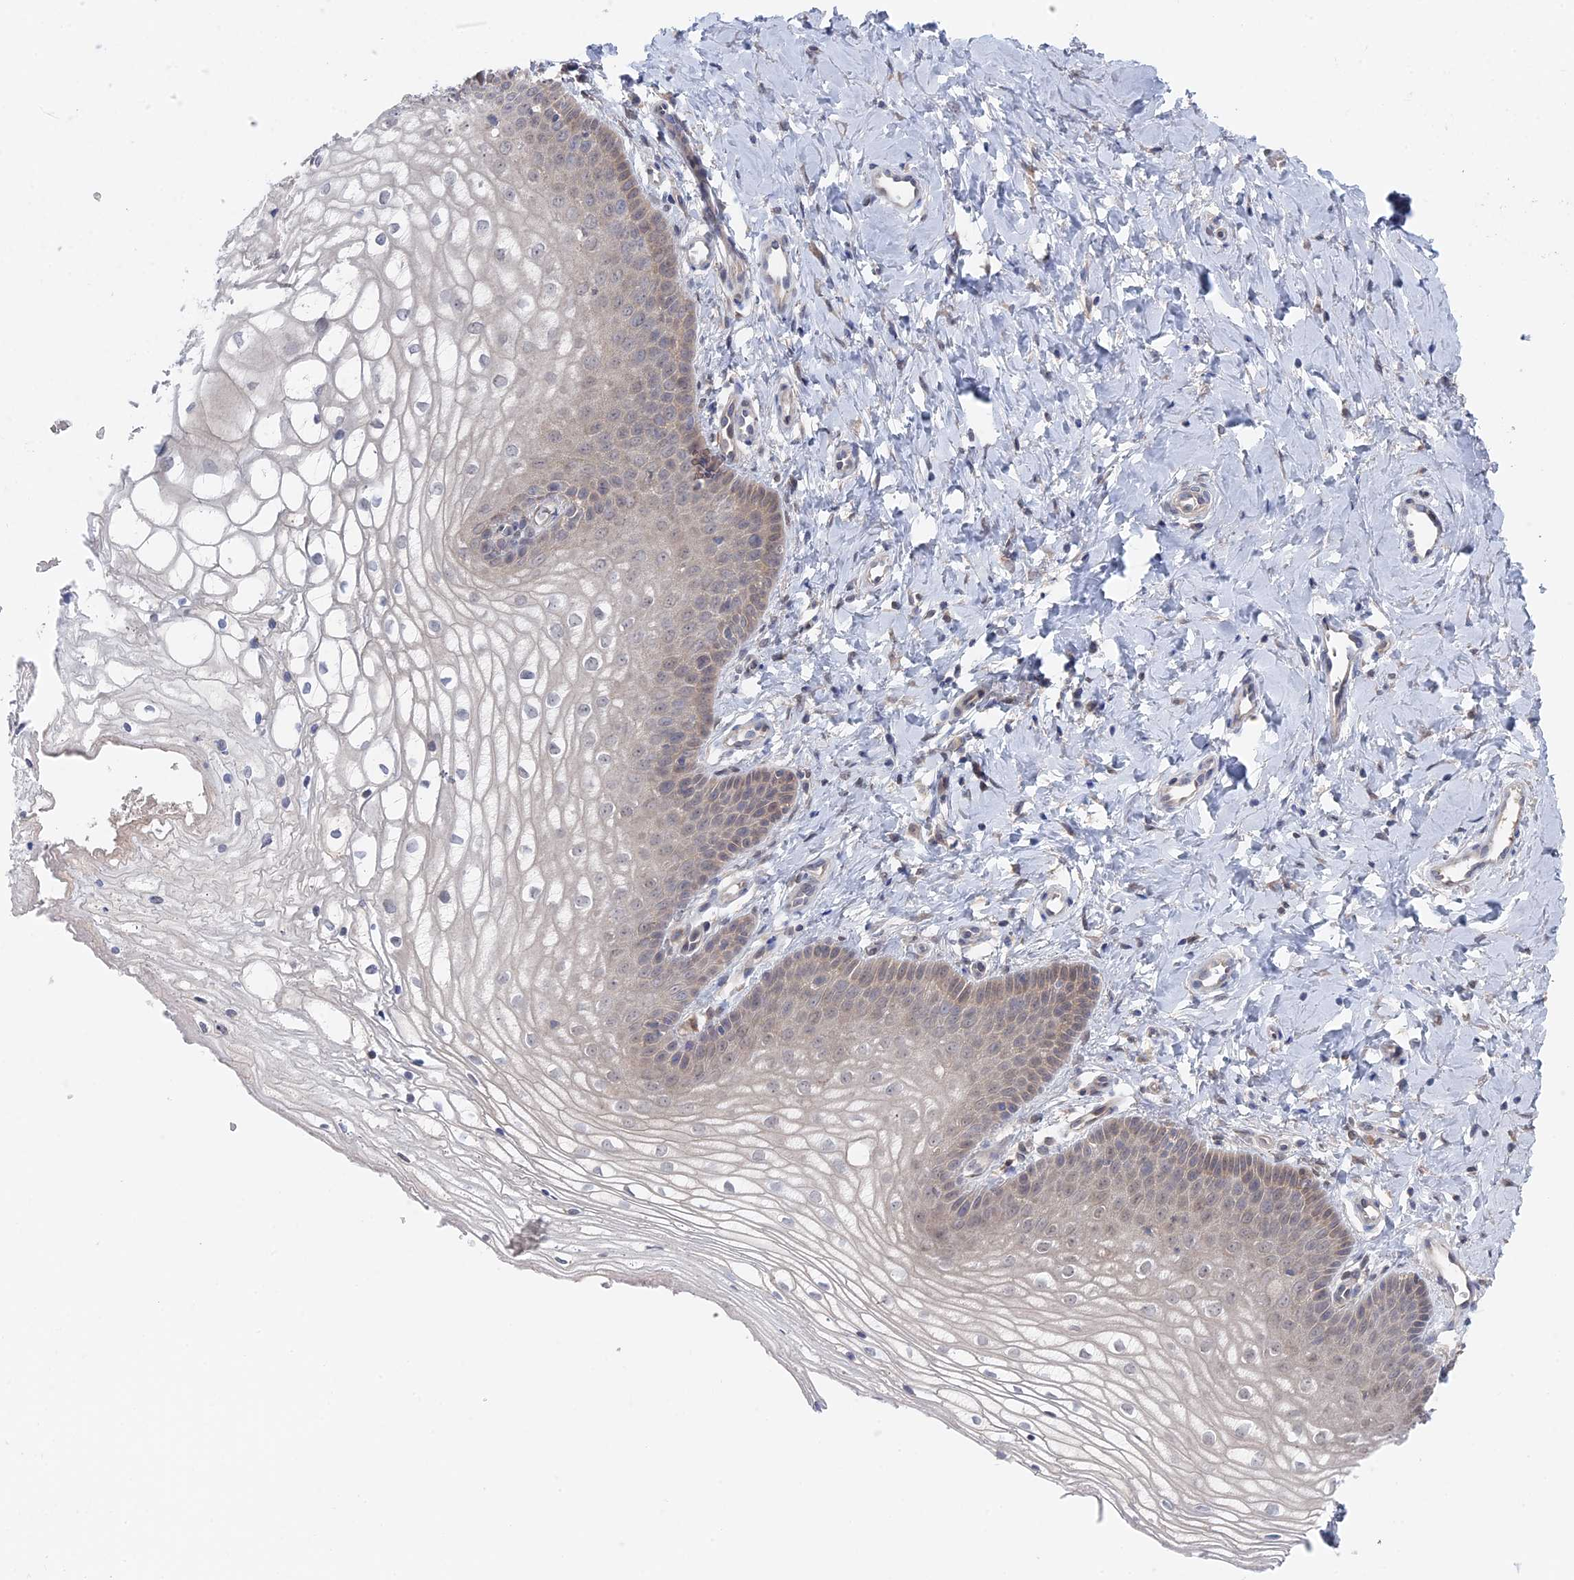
{"staining": {"intensity": "weak", "quantity": "<25%", "location": "cytoplasmic/membranous"}, "tissue": "vagina", "cell_type": "Squamous epithelial cells", "image_type": "normal", "snomed": [{"axis": "morphology", "description": "Normal tissue, NOS"}, {"axis": "topography", "description": "Vagina"}], "caption": "Squamous epithelial cells are negative for protein expression in benign human vagina. (DAB (3,3'-diaminobenzidine) immunohistochemistry visualized using brightfield microscopy, high magnification).", "gene": "IRGQ", "patient": {"sex": "female", "age": 68}}